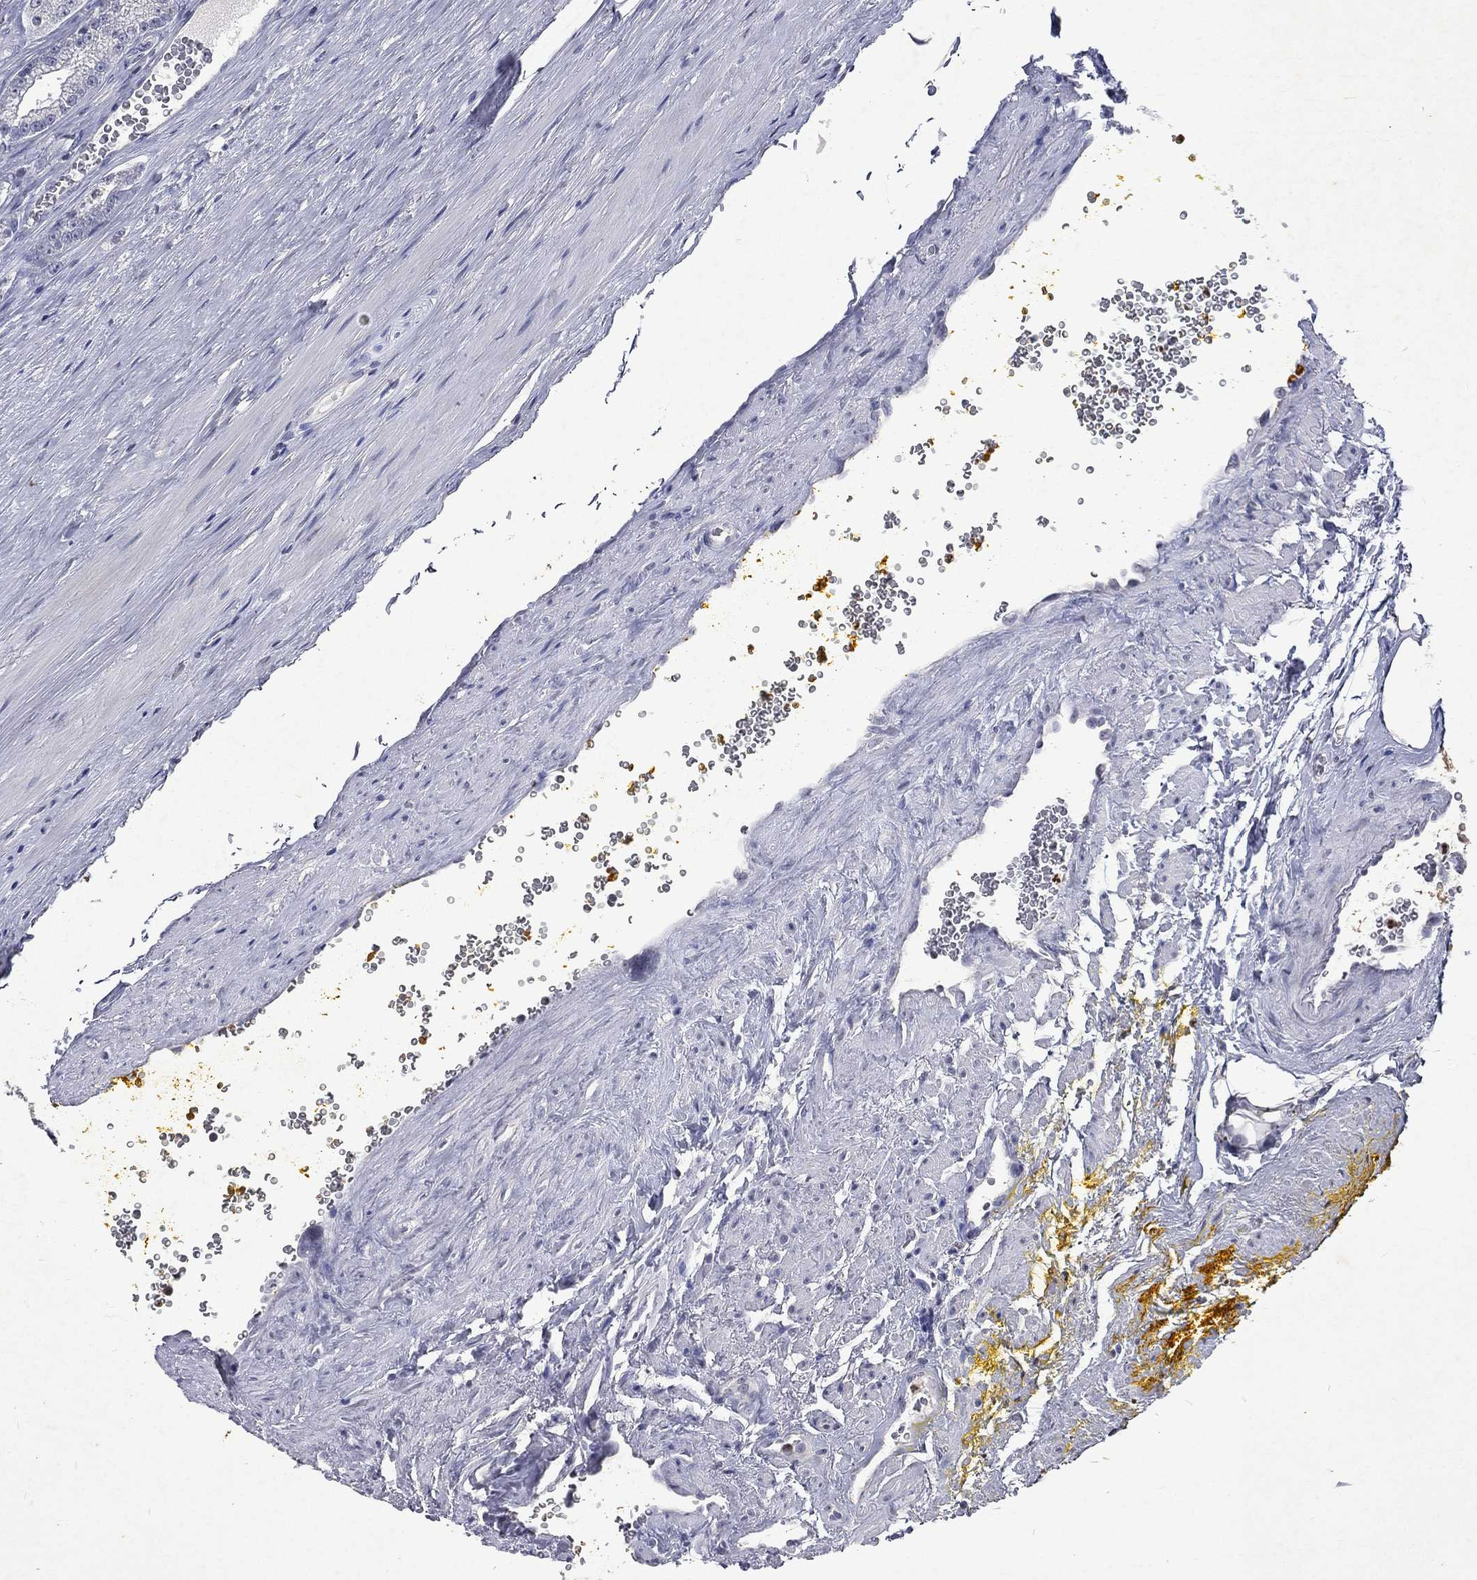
{"staining": {"intensity": "negative", "quantity": "none", "location": "none"}, "tissue": "prostate cancer", "cell_type": "Tumor cells", "image_type": "cancer", "snomed": [{"axis": "morphology", "description": "Adenocarcinoma, NOS"}, {"axis": "topography", "description": "Prostate"}], "caption": "This image is of adenocarcinoma (prostate) stained with immunohistochemistry to label a protein in brown with the nuclei are counter-stained blue. There is no staining in tumor cells.", "gene": "SLC34A2", "patient": {"sex": "male", "age": 67}}